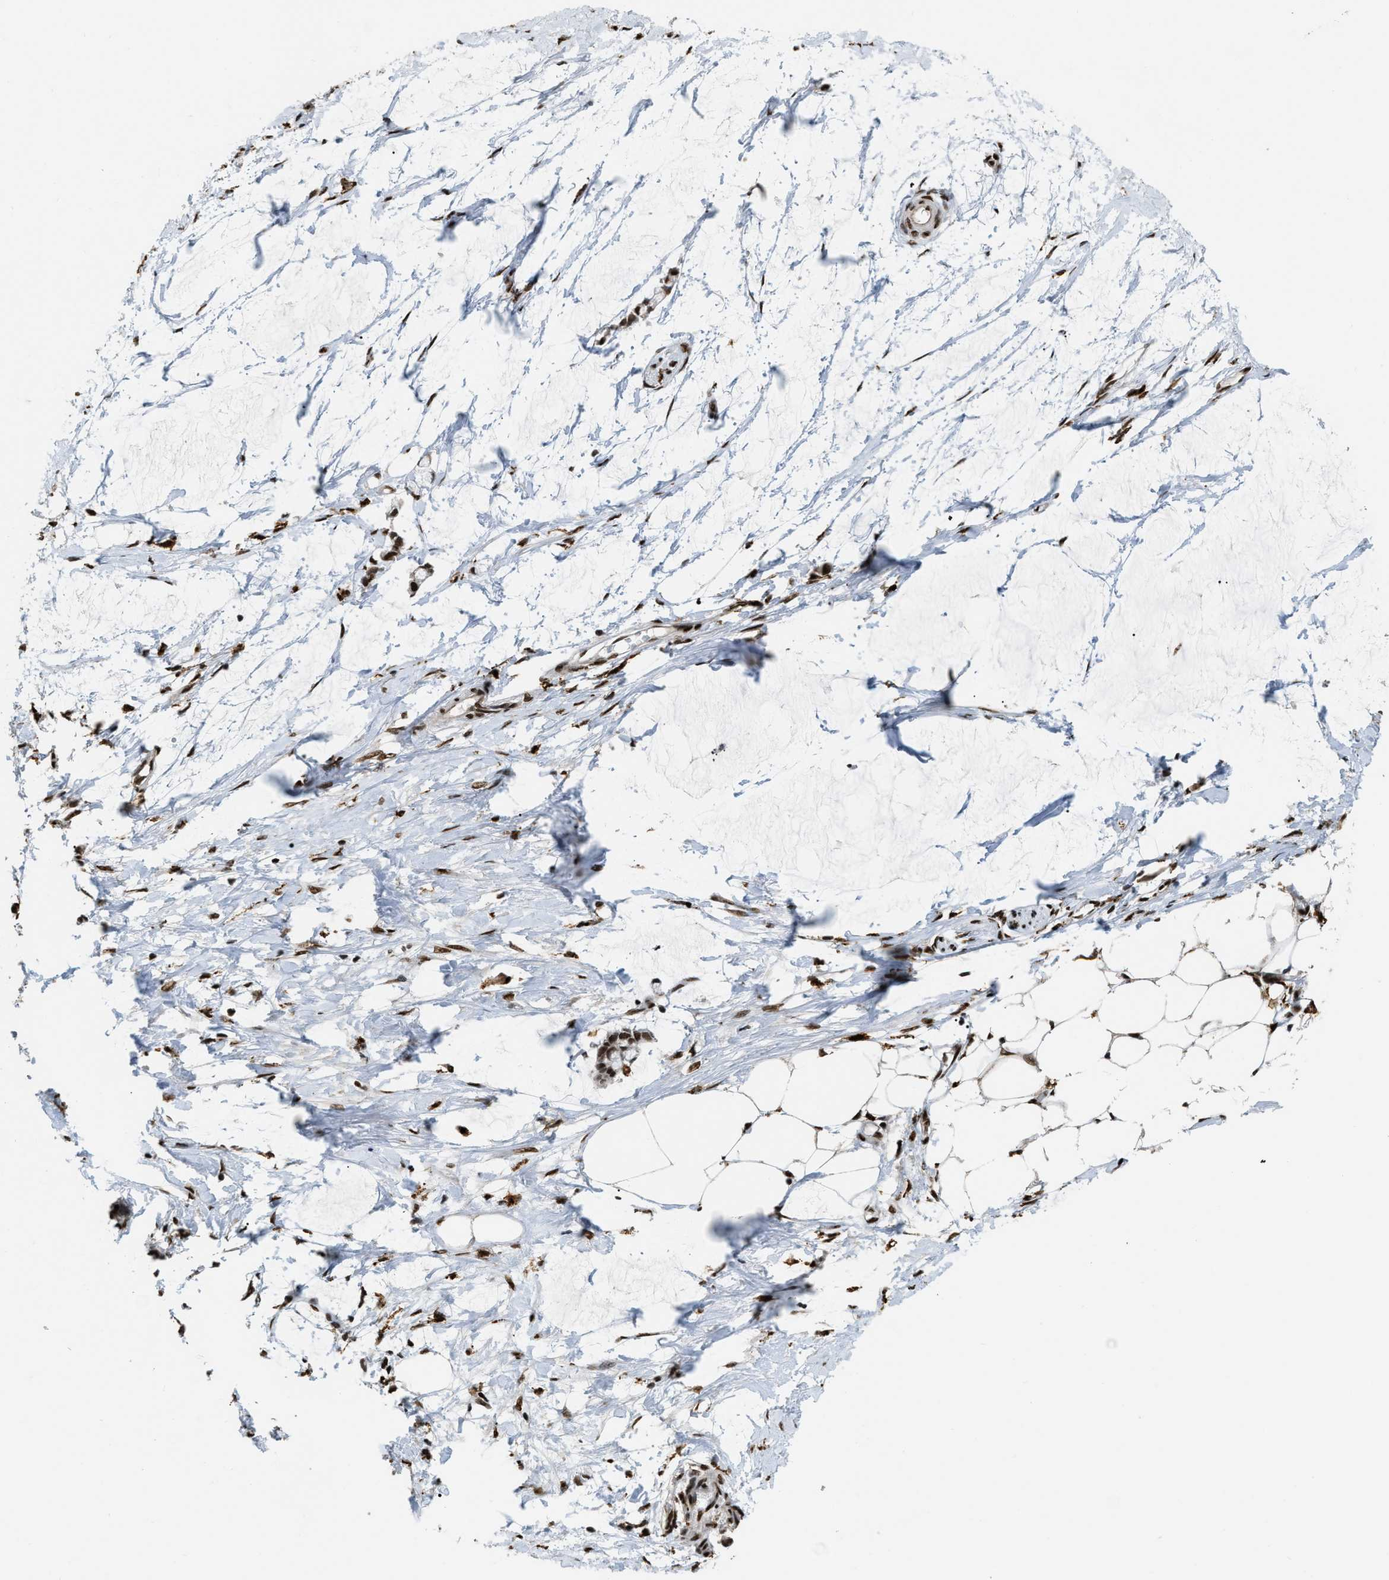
{"staining": {"intensity": "strong", "quantity": ">75%", "location": "nuclear"}, "tissue": "adipose tissue", "cell_type": "Adipocytes", "image_type": "normal", "snomed": [{"axis": "morphology", "description": "Normal tissue, NOS"}, {"axis": "morphology", "description": "Adenocarcinoma, NOS"}, {"axis": "topography", "description": "Colon"}, {"axis": "topography", "description": "Peripheral nerve tissue"}], "caption": "Normal adipose tissue was stained to show a protein in brown. There is high levels of strong nuclear positivity in approximately >75% of adipocytes.", "gene": "NUMA1", "patient": {"sex": "male", "age": 14}}